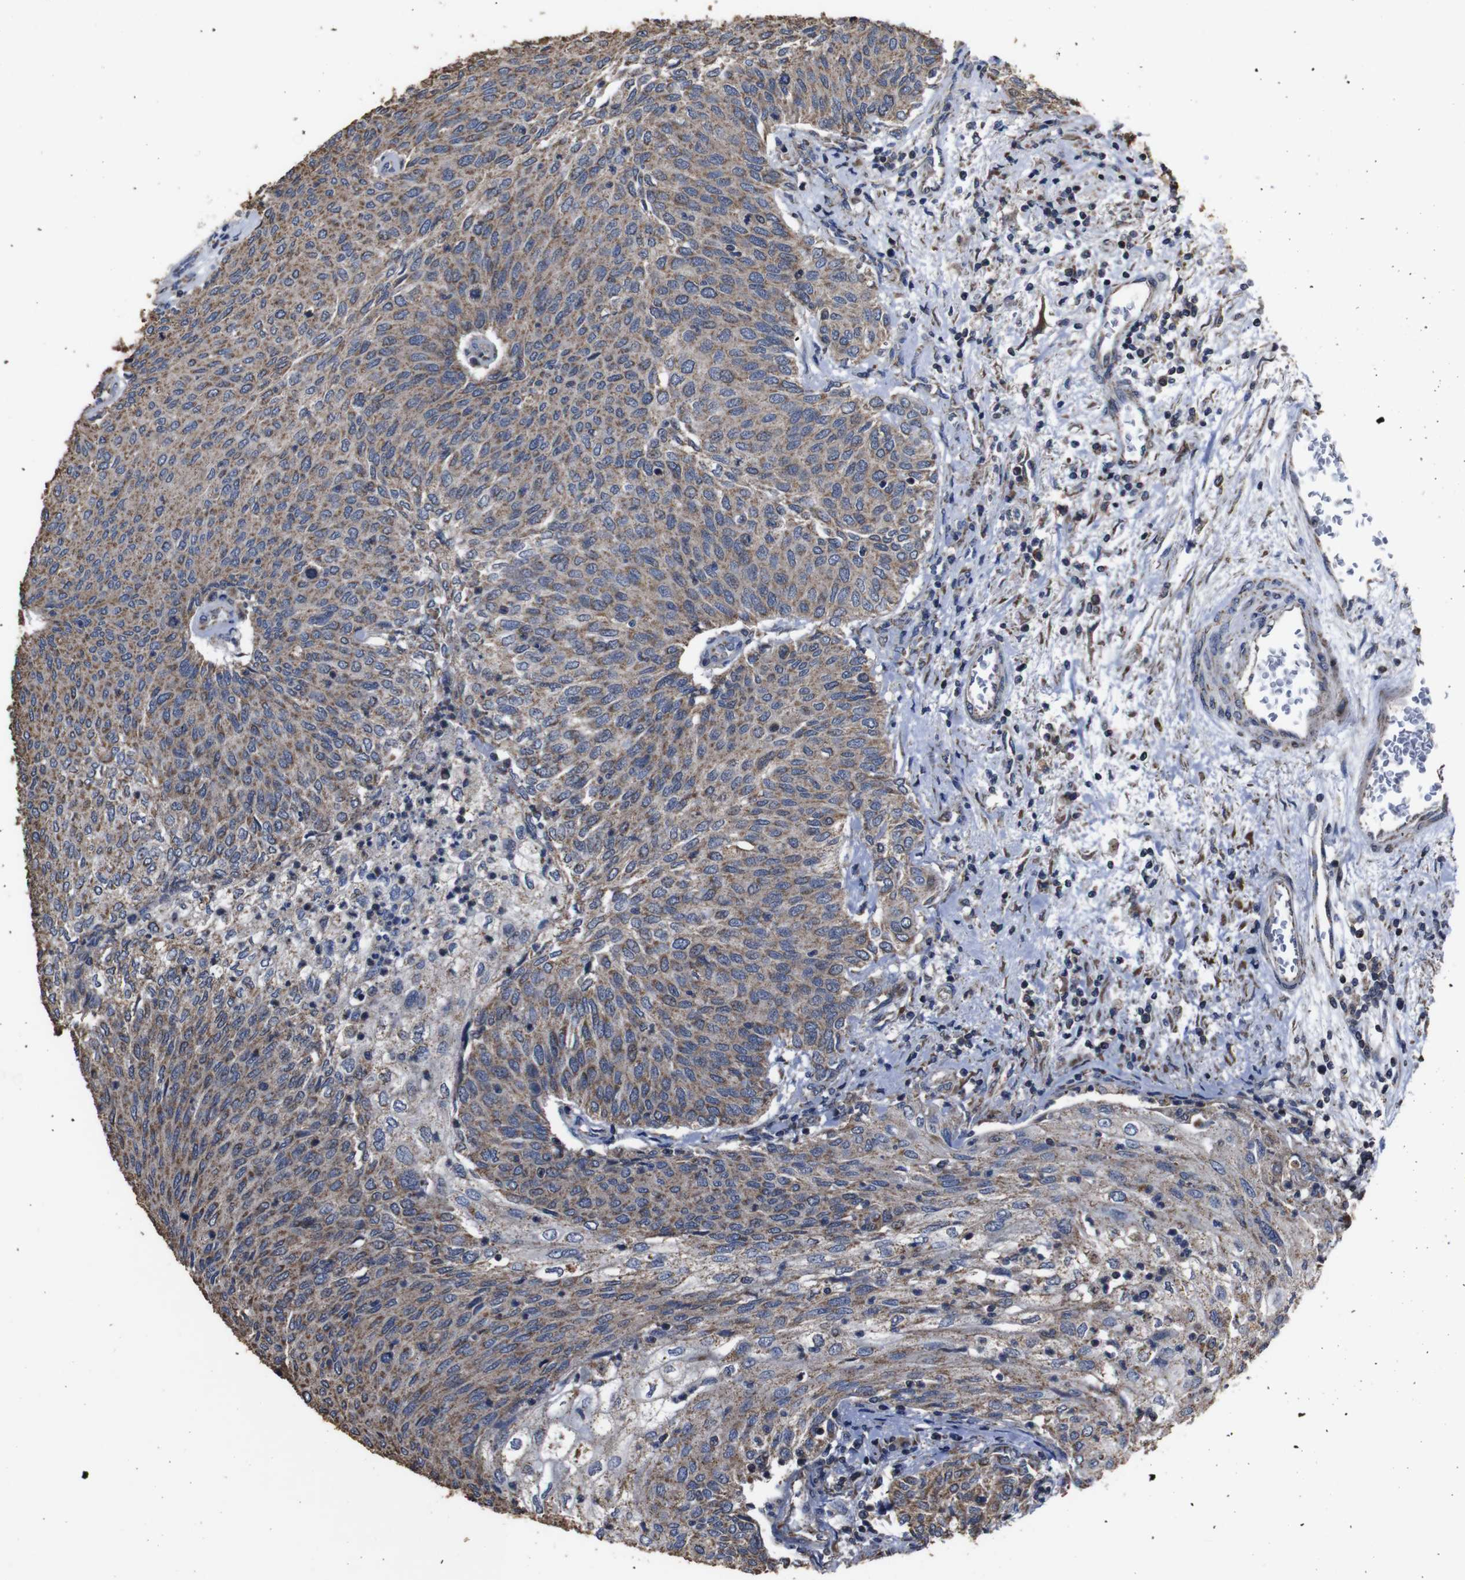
{"staining": {"intensity": "moderate", "quantity": ">75%", "location": "cytoplasmic/membranous"}, "tissue": "urothelial cancer", "cell_type": "Tumor cells", "image_type": "cancer", "snomed": [{"axis": "morphology", "description": "Urothelial carcinoma, Low grade"}, {"axis": "topography", "description": "Urinary bladder"}], "caption": "This is an image of immunohistochemistry staining of urothelial cancer, which shows moderate staining in the cytoplasmic/membranous of tumor cells.", "gene": "SNN", "patient": {"sex": "female", "age": 79}}